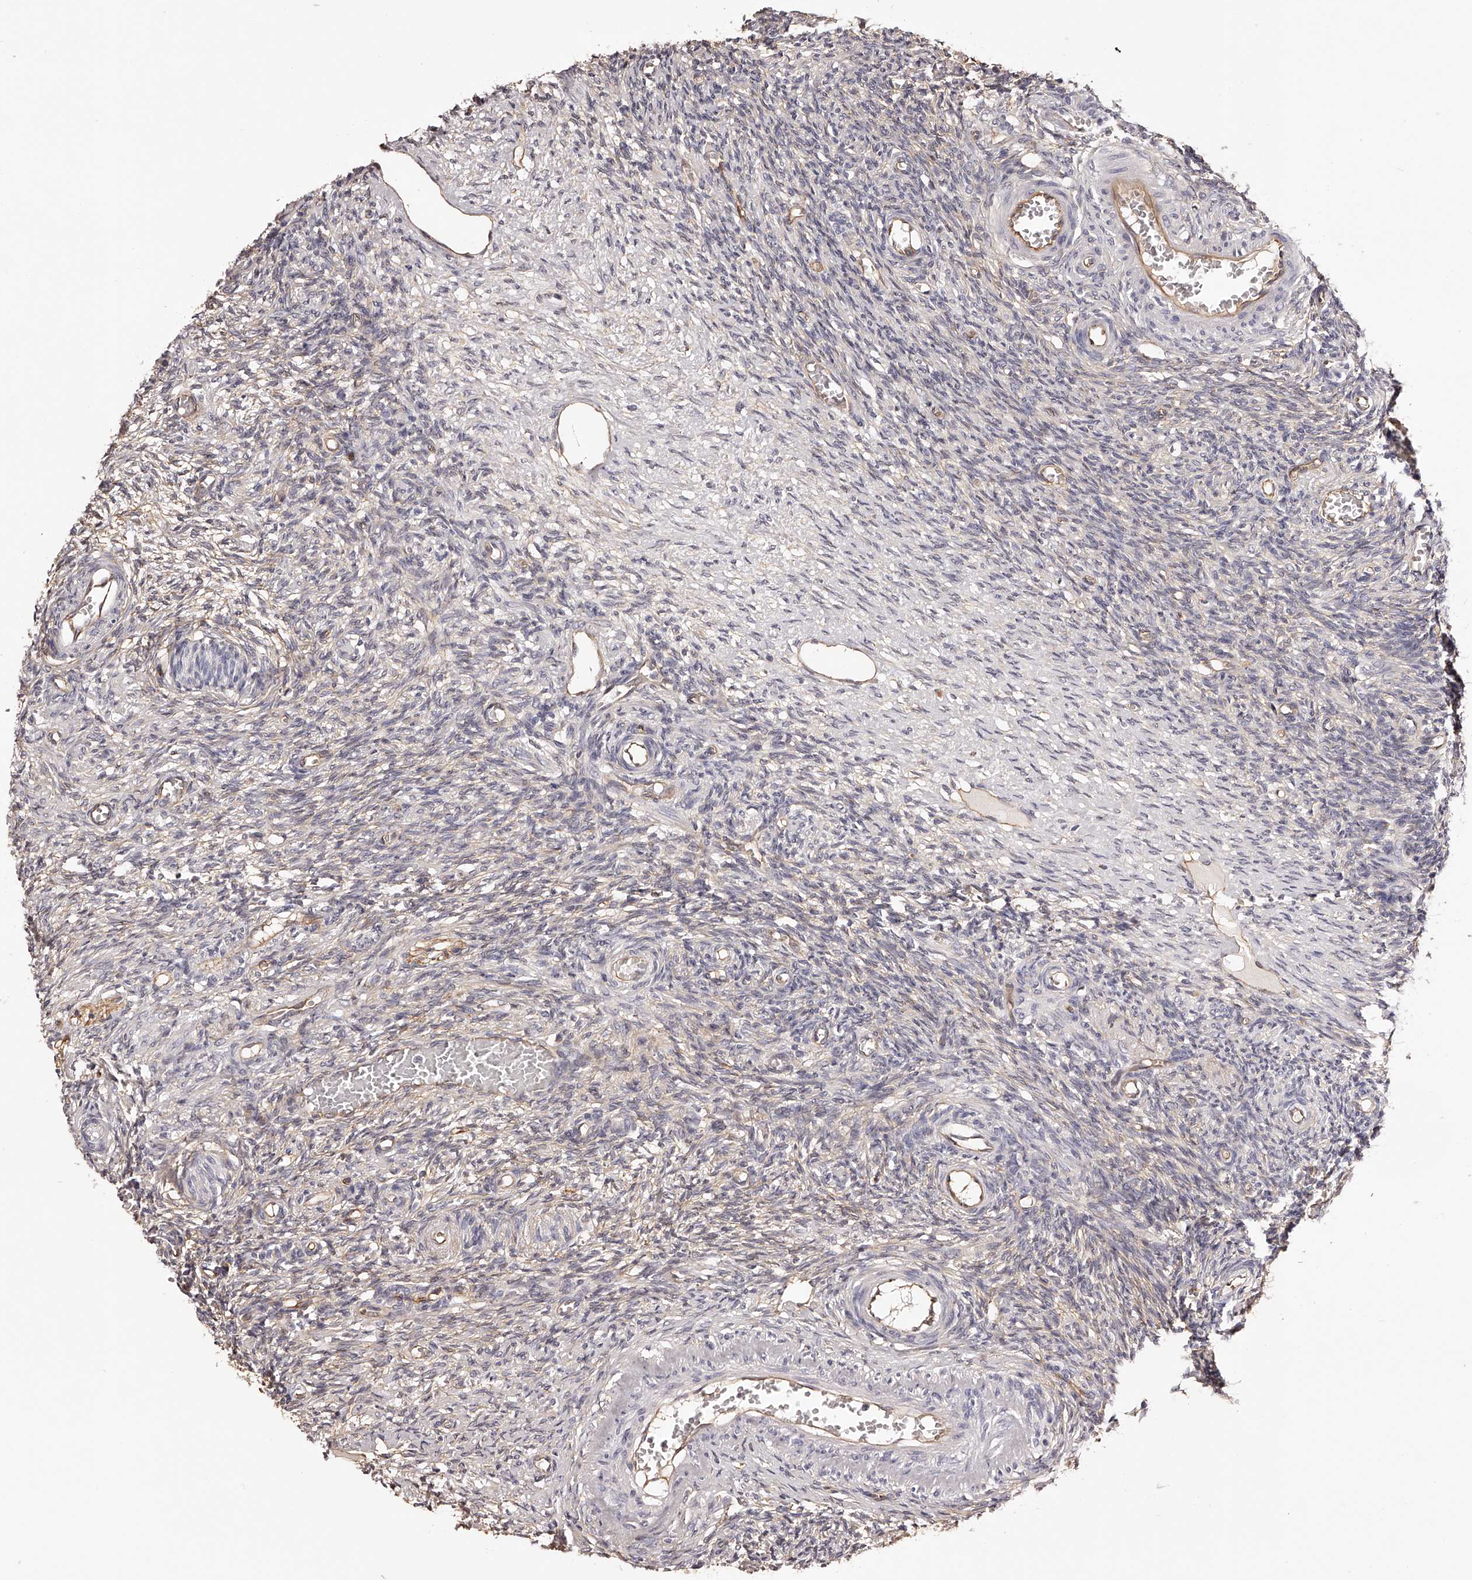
{"staining": {"intensity": "weak", "quantity": "25%-75%", "location": "cytoplasmic/membranous"}, "tissue": "ovary", "cell_type": "Ovarian stroma cells", "image_type": "normal", "snomed": [{"axis": "morphology", "description": "Normal tissue, NOS"}, {"axis": "topography", "description": "Ovary"}], "caption": "IHC photomicrograph of normal ovary: human ovary stained using immunohistochemistry exhibits low levels of weak protein expression localized specifically in the cytoplasmic/membranous of ovarian stroma cells, appearing as a cytoplasmic/membranous brown color.", "gene": "LTV1", "patient": {"sex": "female", "age": 27}}